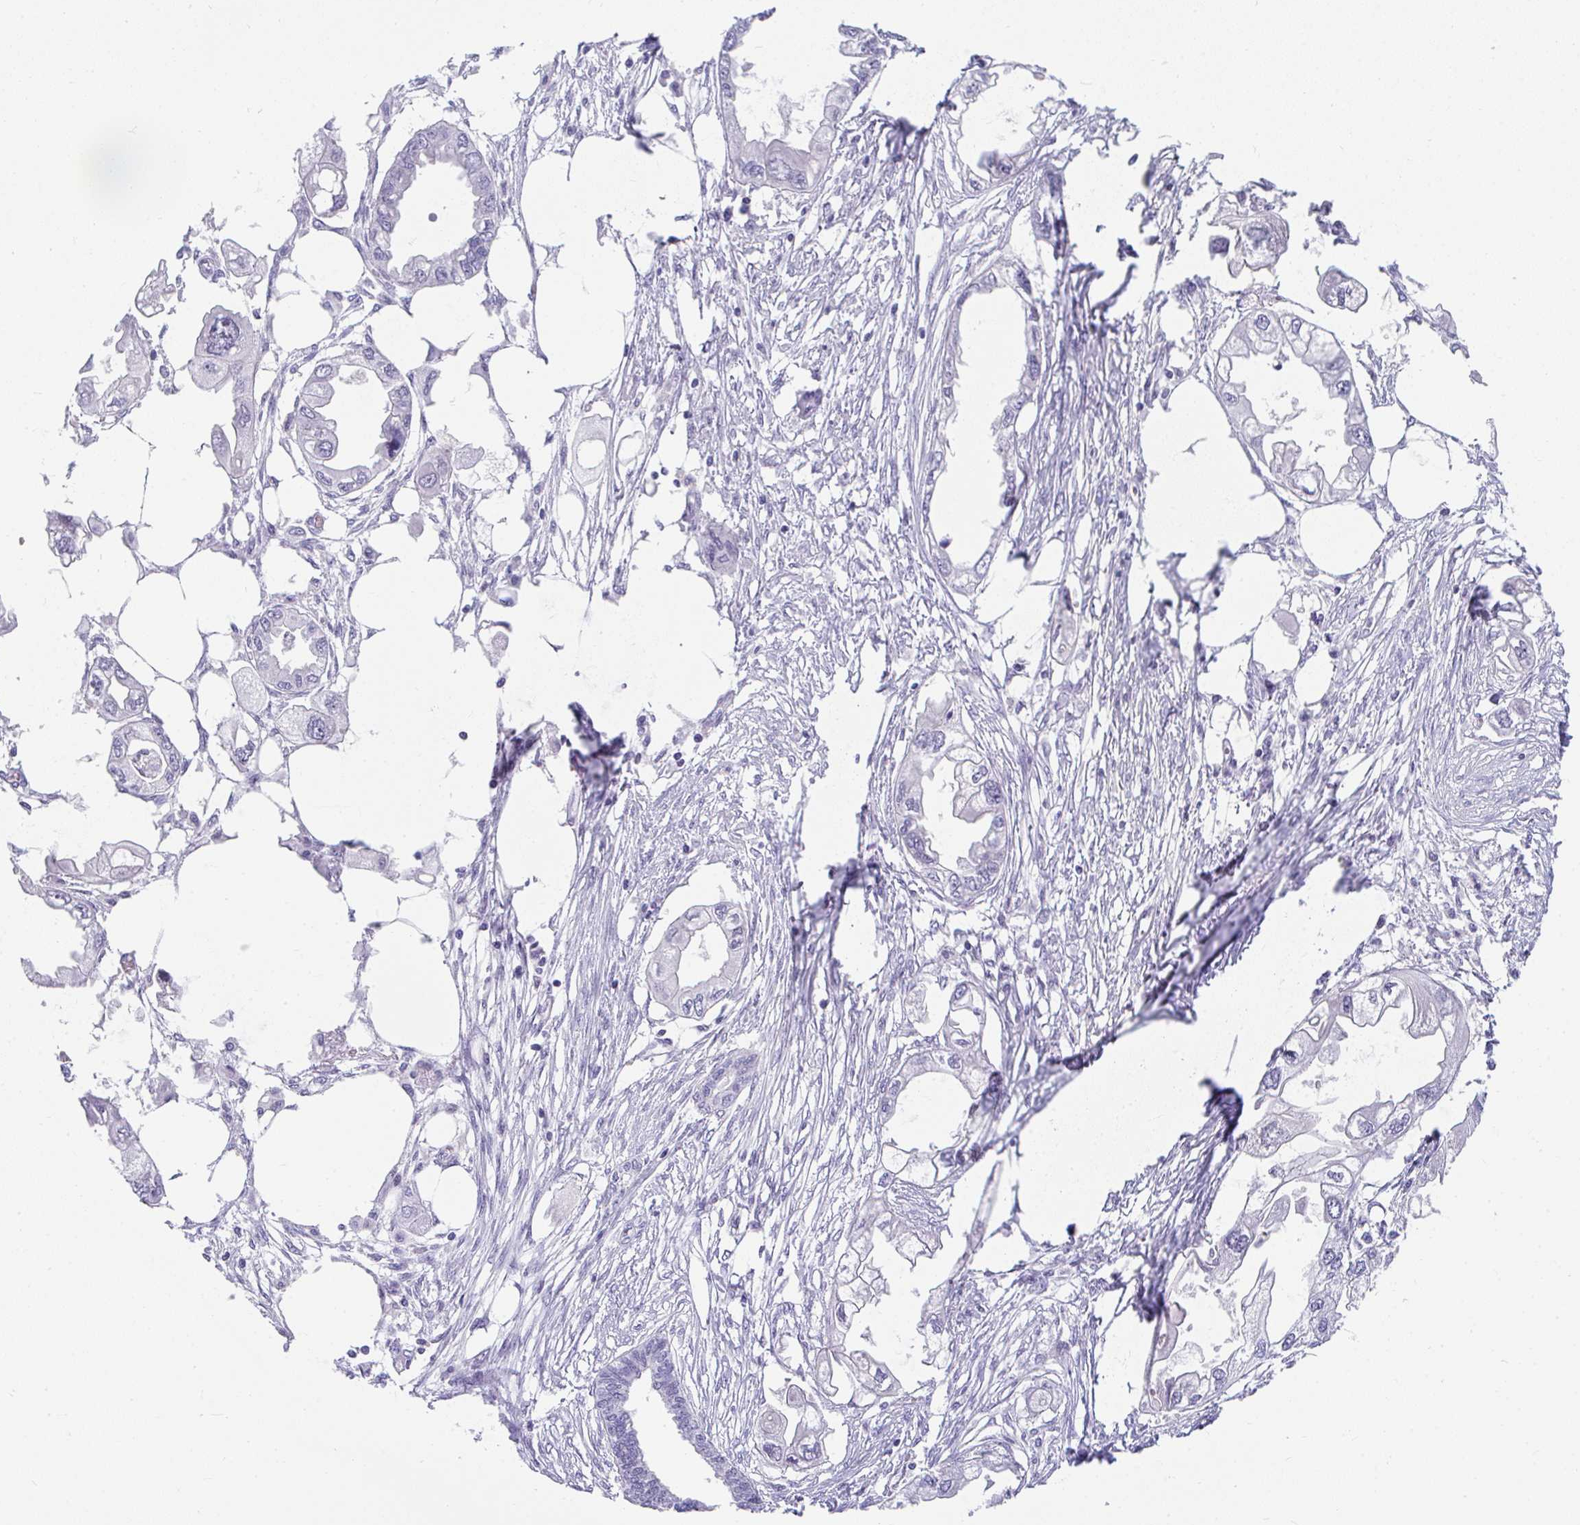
{"staining": {"intensity": "negative", "quantity": "none", "location": "none"}, "tissue": "endometrial cancer", "cell_type": "Tumor cells", "image_type": "cancer", "snomed": [{"axis": "morphology", "description": "Adenocarcinoma, NOS"}, {"axis": "morphology", "description": "Adenocarcinoma, metastatic, NOS"}, {"axis": "topography", "description": "Adipose tissue"}, {"axis": "topography", "description": "Endometrium"}], "caption": "Endometrial cancer (adenocarcinoma) was stained to show a protein in brown. There is no significant positivity in tumor cells. (Stains: DAB immunohistochemistry with hematoxylin counter stain, Microscopy: brightfield microscopy at high magnification).", "gene": "TTC30B", "patient": {"sex": "female", "age": 67}}